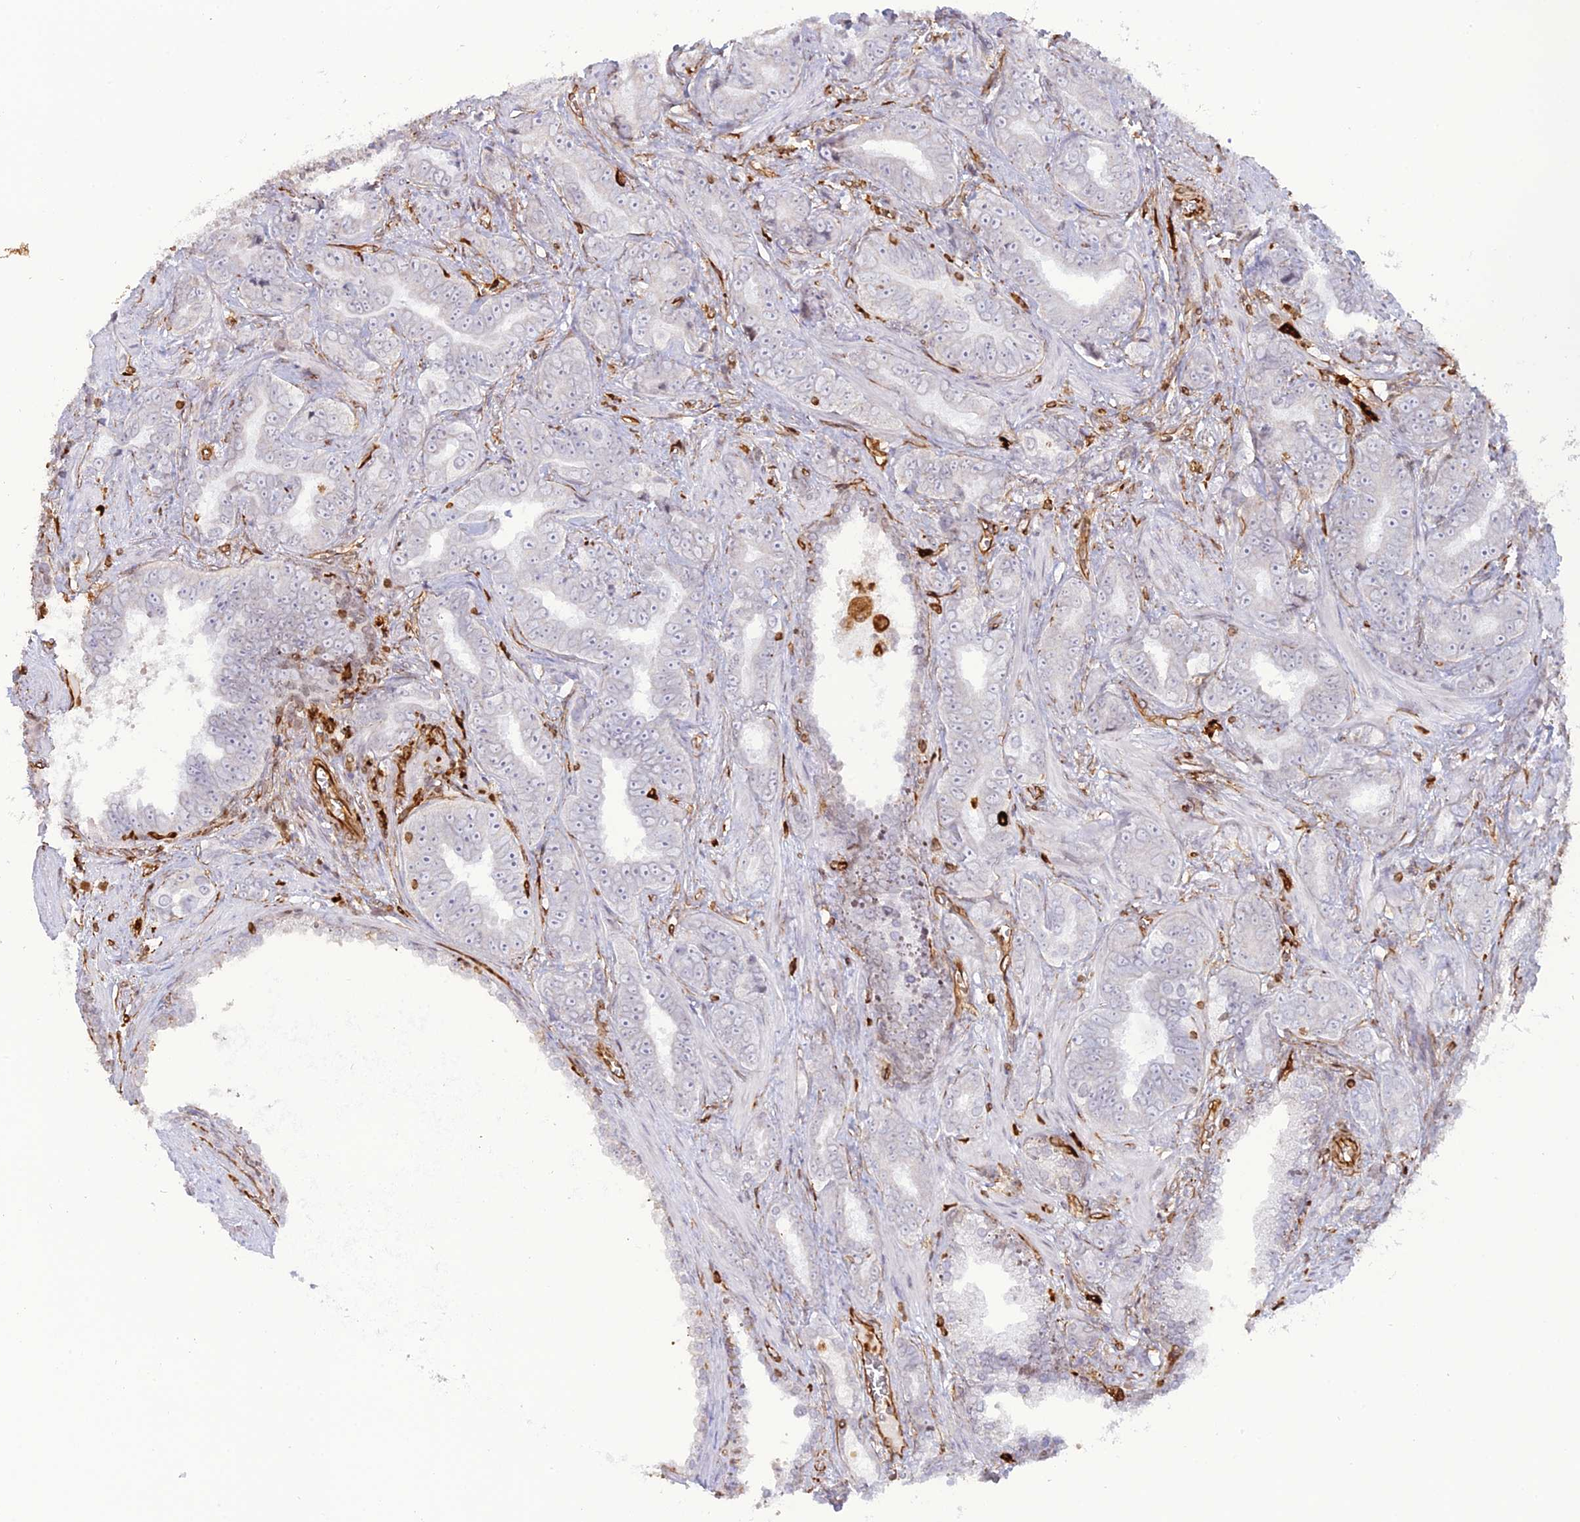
{"staining": {"intensity": "negative", "quantity": "none", "location": "none"}, "tissue": "prostate cancer", "cell_type": "Tumor cells", "image_type": "cancer", "snomed": [{"axis": "morphology", "description": "Adenocarcinoma, High grade"}, {"axis": "topography", "description": "Prostate"}], "caption": "A high-resolution image shows immunohistochemistry (IHC) staining of prostate adenocarcinoma (high-grade), which displays no significant staining in tumor cells.", "gene": "APOBR", "patient": {"sex": "male", "age": 67}}